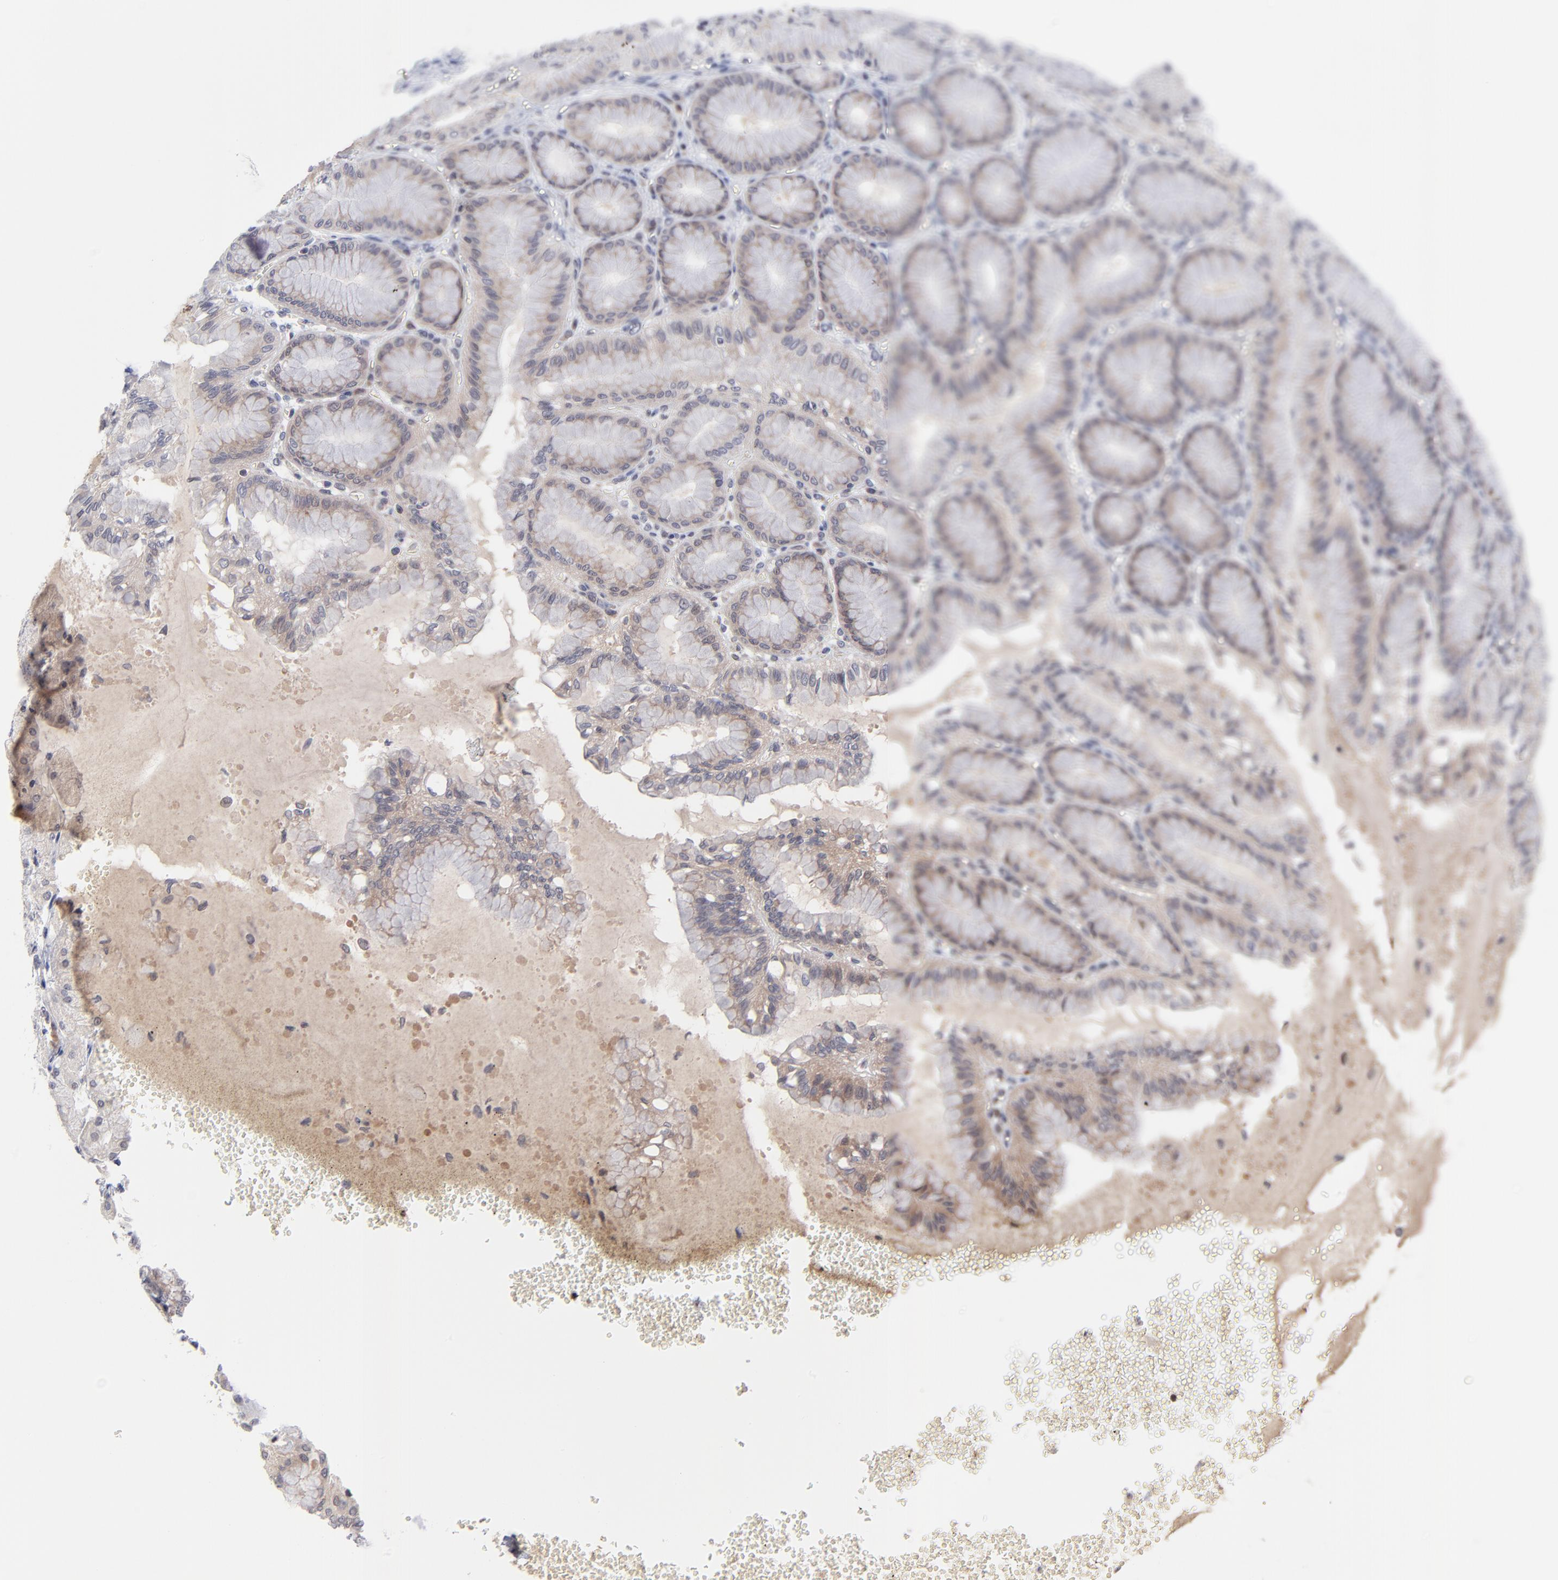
{"staining": {"intensity": "moderate", "quantity": "25%-75%", "location": "cytoplasmic/membranous"}, "tissue": "stomach", "cell_type": "Glandular cells", "image_type": "normal", "snomed": [{"axis": "morphology", "description": "Normal tissue, NOS"}, {"axis": "topography", "description": "Stomach"}, {"axis": "topography", "description": "Stomach, lower"}], "caption": "This is a histology image of immunohistochemistry (IHC) staining of normal stomach, which shows moderate positivity in the cytoplasmic/membranous of glandular cells.", "gene": "UBE2L6", "patient": {"sex": "male", "age": 76}}